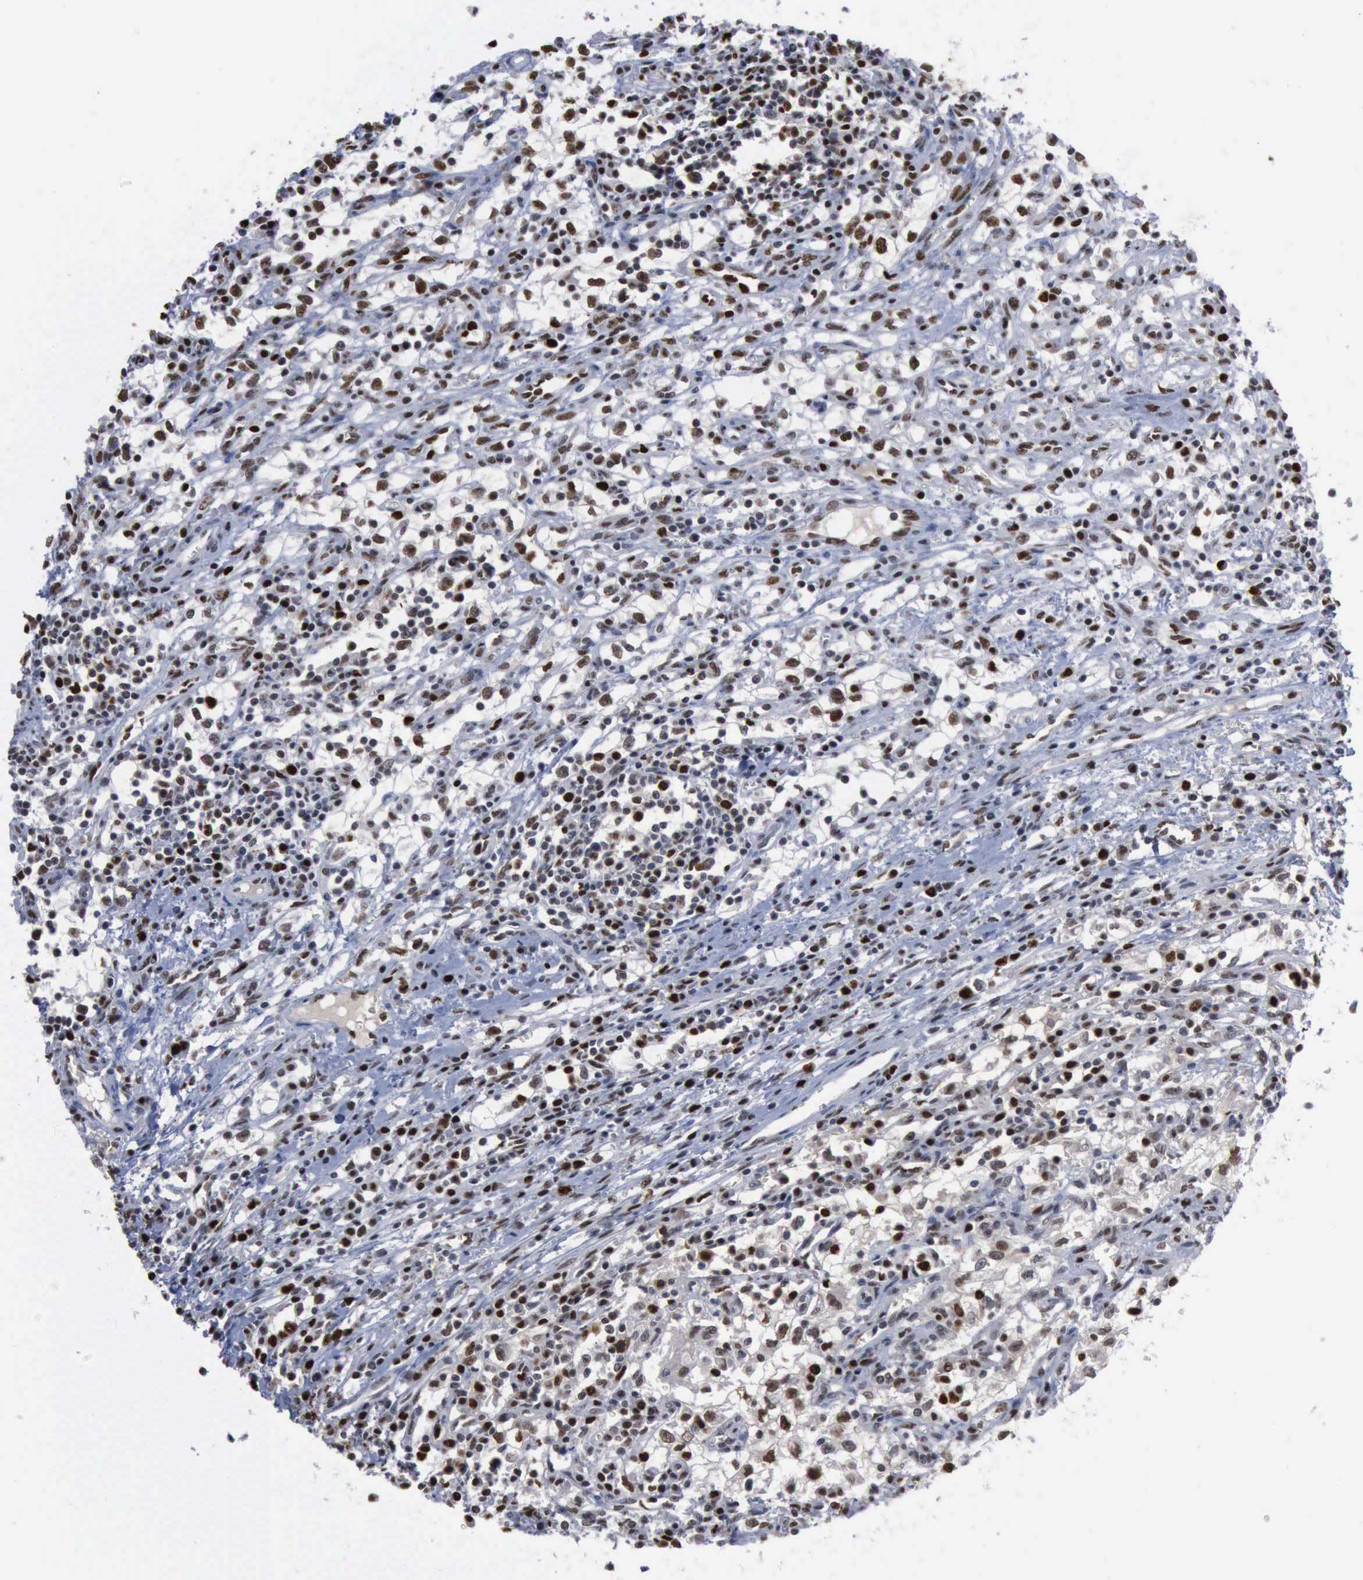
{"staining": {"intensity": "moderate", "quantity": "25%-75%", "location": "nuclear"}, "tissue": "renal cancer", "cell_type": "Tumor cells", "image_type": "cancer", "snomed": [{"axis": "morphology", "description": "Adenocarcinoma, NOS"}, {"axis": "topography", "description": "Kidney"}], "caption": "A brown stain labels moderate nuclear expression of a protein in human renal cancer (adenocarcinoma) tumor cells.", "gene": "PCNA", "patient": {"sex": "male", "age": 82}}